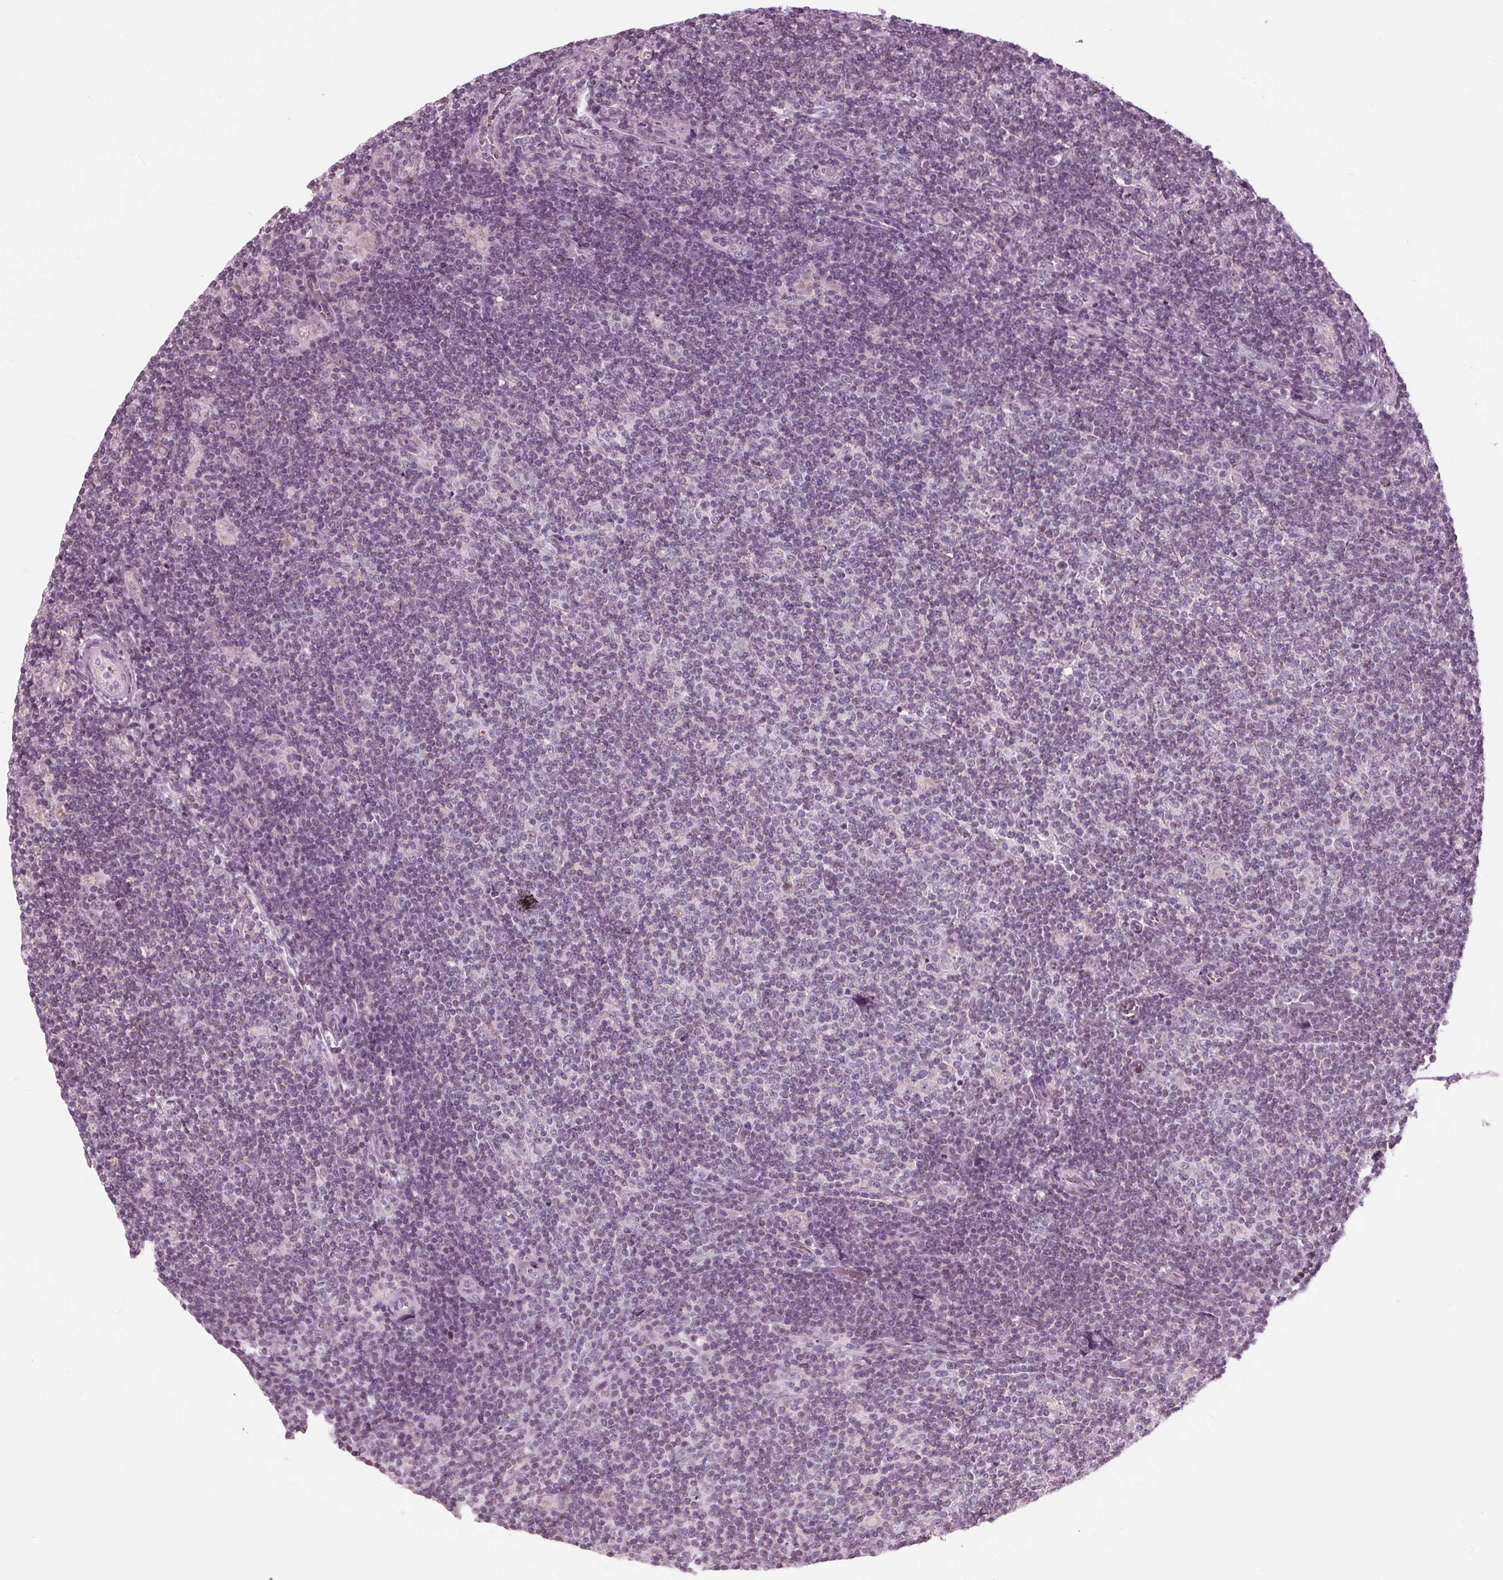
{"staining": {"intensity": "negative", "quantity": "none", "location": "none"}, "tissue": "lymphoma", "cell_type": "Tumor cells", "image_type": "cancer", "snomed": [{"axis": "morphology", "description": "Hodgkin's disease, NOS"}, {"axis": "topography", "description": "Lymph node"}], "caption": "Immunohistochemical staining of human lymphoma exhibits no significant staining in tumor cells.", "gene": "CLN6", "patient": {"sex": "male", "age": 40}}